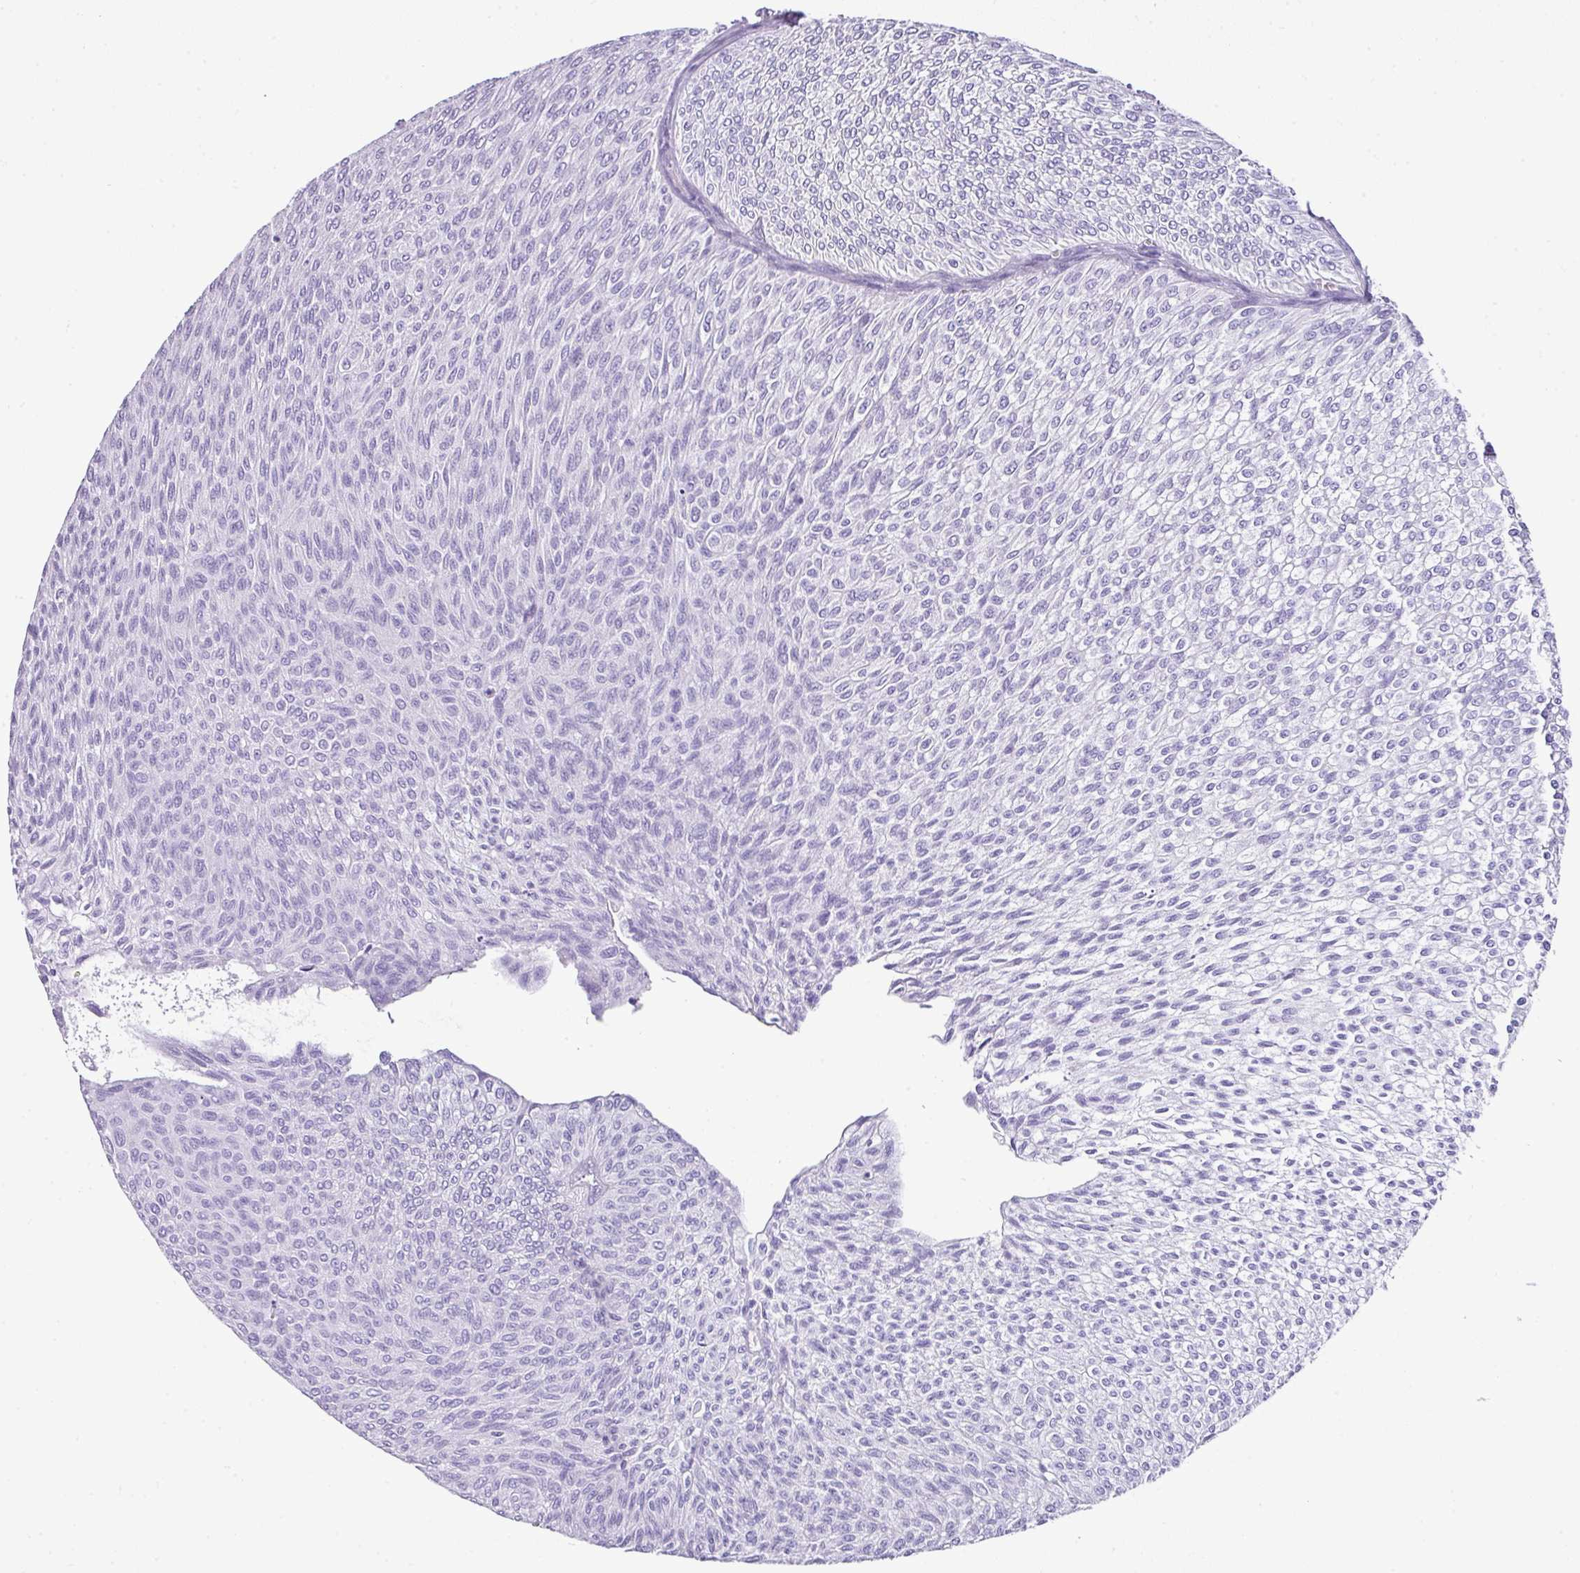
{"staining": {"intensity": "negative", "quantity": "none", "location": "none"}, "tissue": "urothelial cancer", "cell_type": "Tumor cells", "image_type": "cancer", "snomed": [{"axis": "morphology", "description": "Urothelial carcinoma, Low grade"}, {"axis": "topography", "description": "Urinary bladder"}], "caption": "Tumor cells are negative for protein expression in human urothelial cancer.", "gene": "TNP1", "patient": {"sex": "male", "age": 91}}